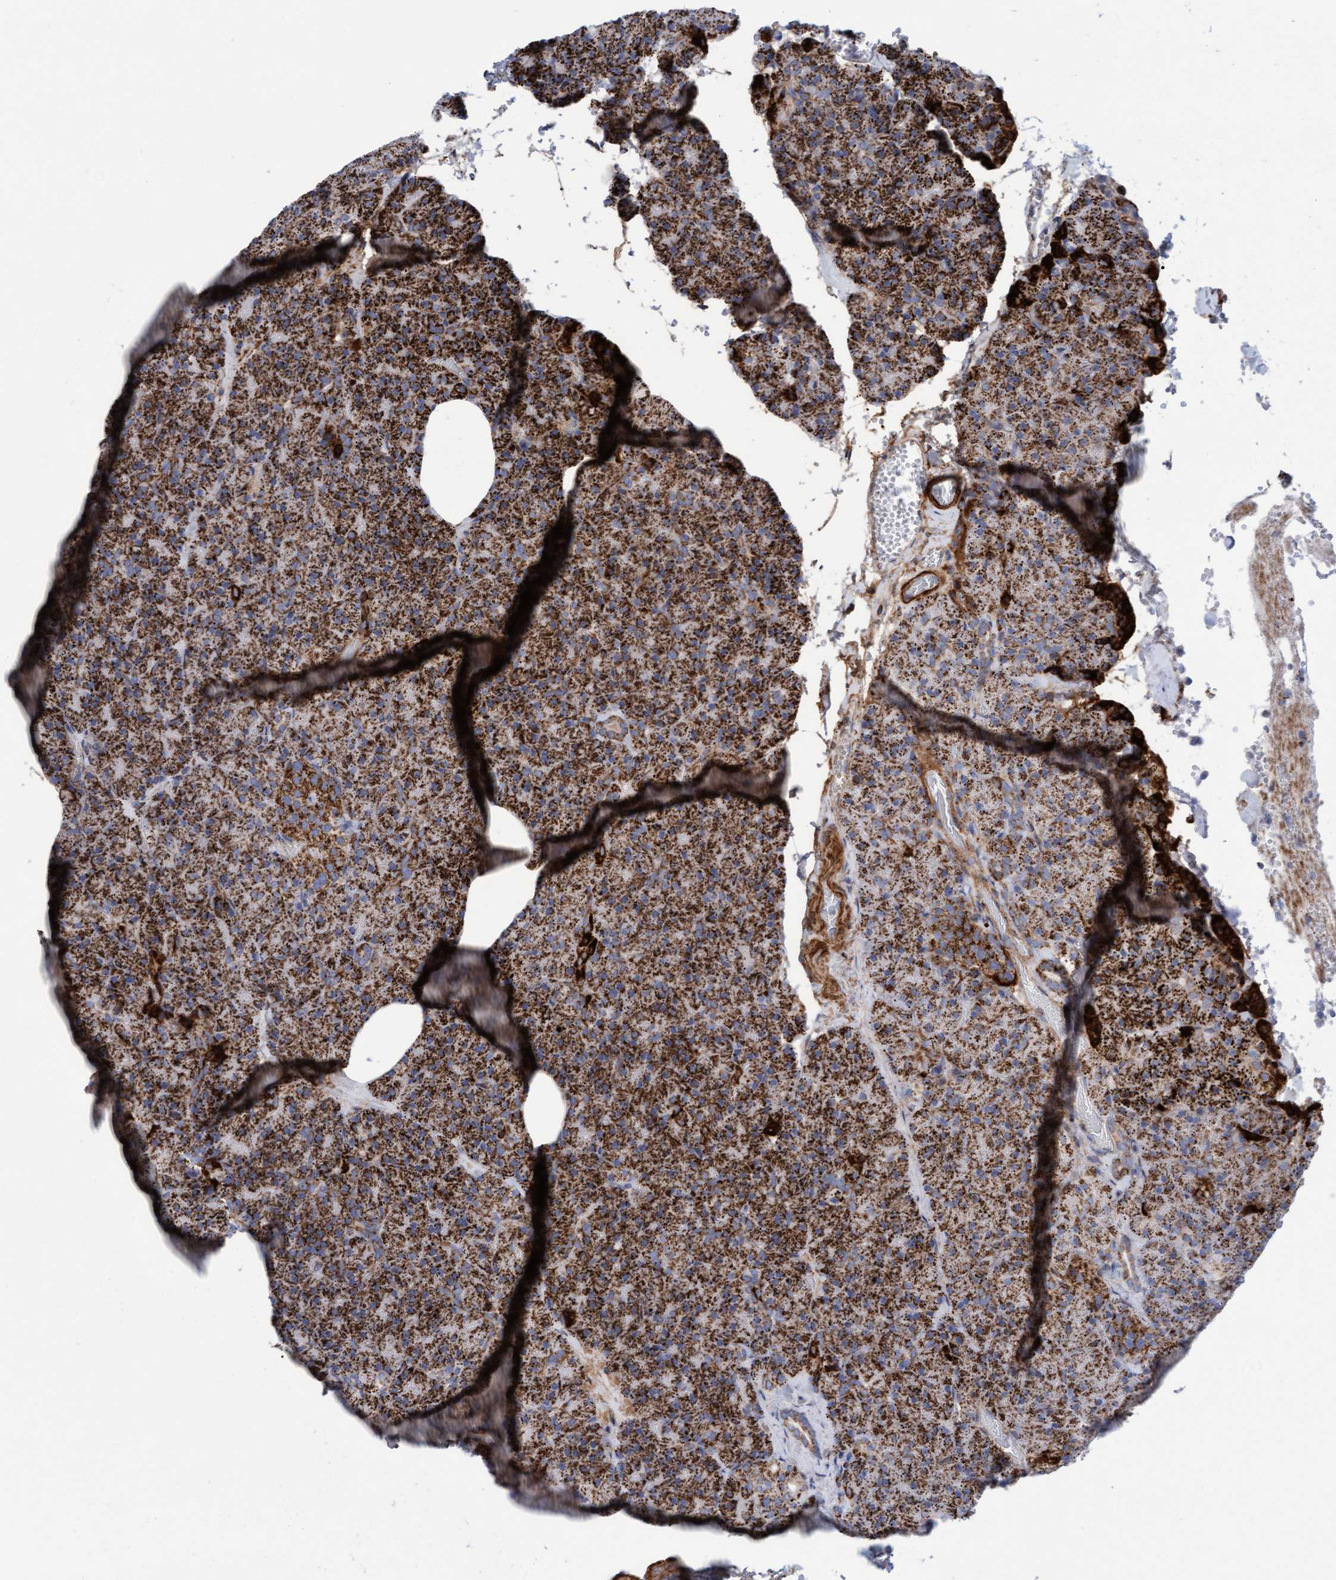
{"staining": {"intensity": "strong", "quantity": ">75%", "location": "cytoplasmic/membranous"}, "tissue": "pancreas", "cell_type": "Exocrine glandular cells", "image_type": "normal", "snomed": [{"axis": "morphology", "description": "Normal tissue, NOS"}, {"axis": "morphology", "description": "Carcinoid, malignant, NOS"}, {"axis": "topography", "description": "Pancreas"}], "caption": "Pancreas was stained to show a protein in brown. There is high levels of strong cytoplasmic/membranous staining in about >75% of exocrine glandular cells. Ihc stains the protein of interest in brown and the nuclei are stained blue.", "gene": "GGTA1", "patient": {"sex": "female", "age": 35}}